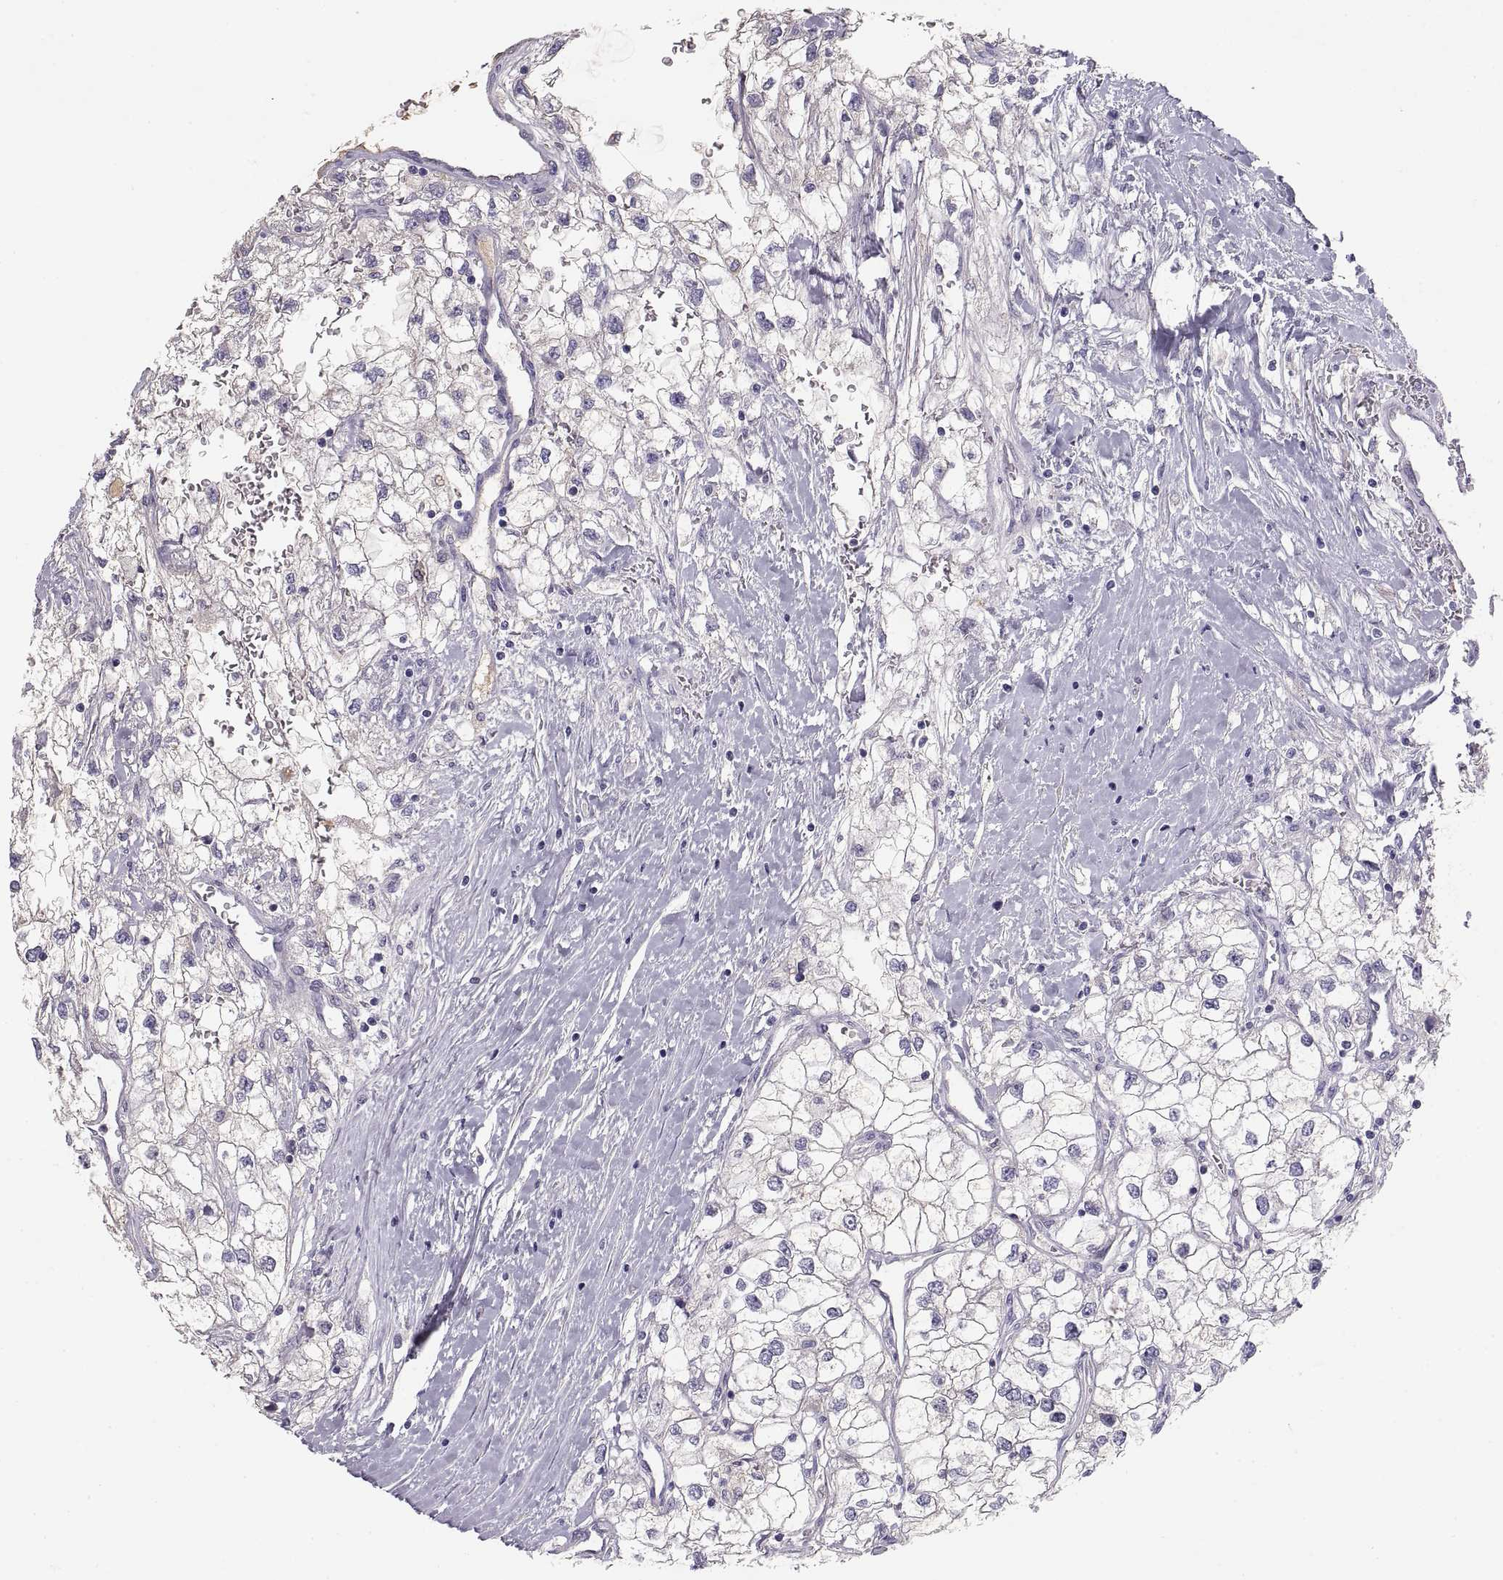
{"staining": {"intensity": "negative", "quantity": "none", "location": "none"}, "tissue": "renal cancer", "cell_type": "Tumor cells", "image_type": "cancer", "snomed": [{"axis": "morphology", "description": "Adenocarcinoma, NOS"}, {"axis": "topography", "description": "Kidney"}], "caption": "IHC of renal cancer (adenocarcinoma) exhibits no staining in tumor cells.", "gene": "MAGEB2", "patient": {"sex": "male", "age": 59}}